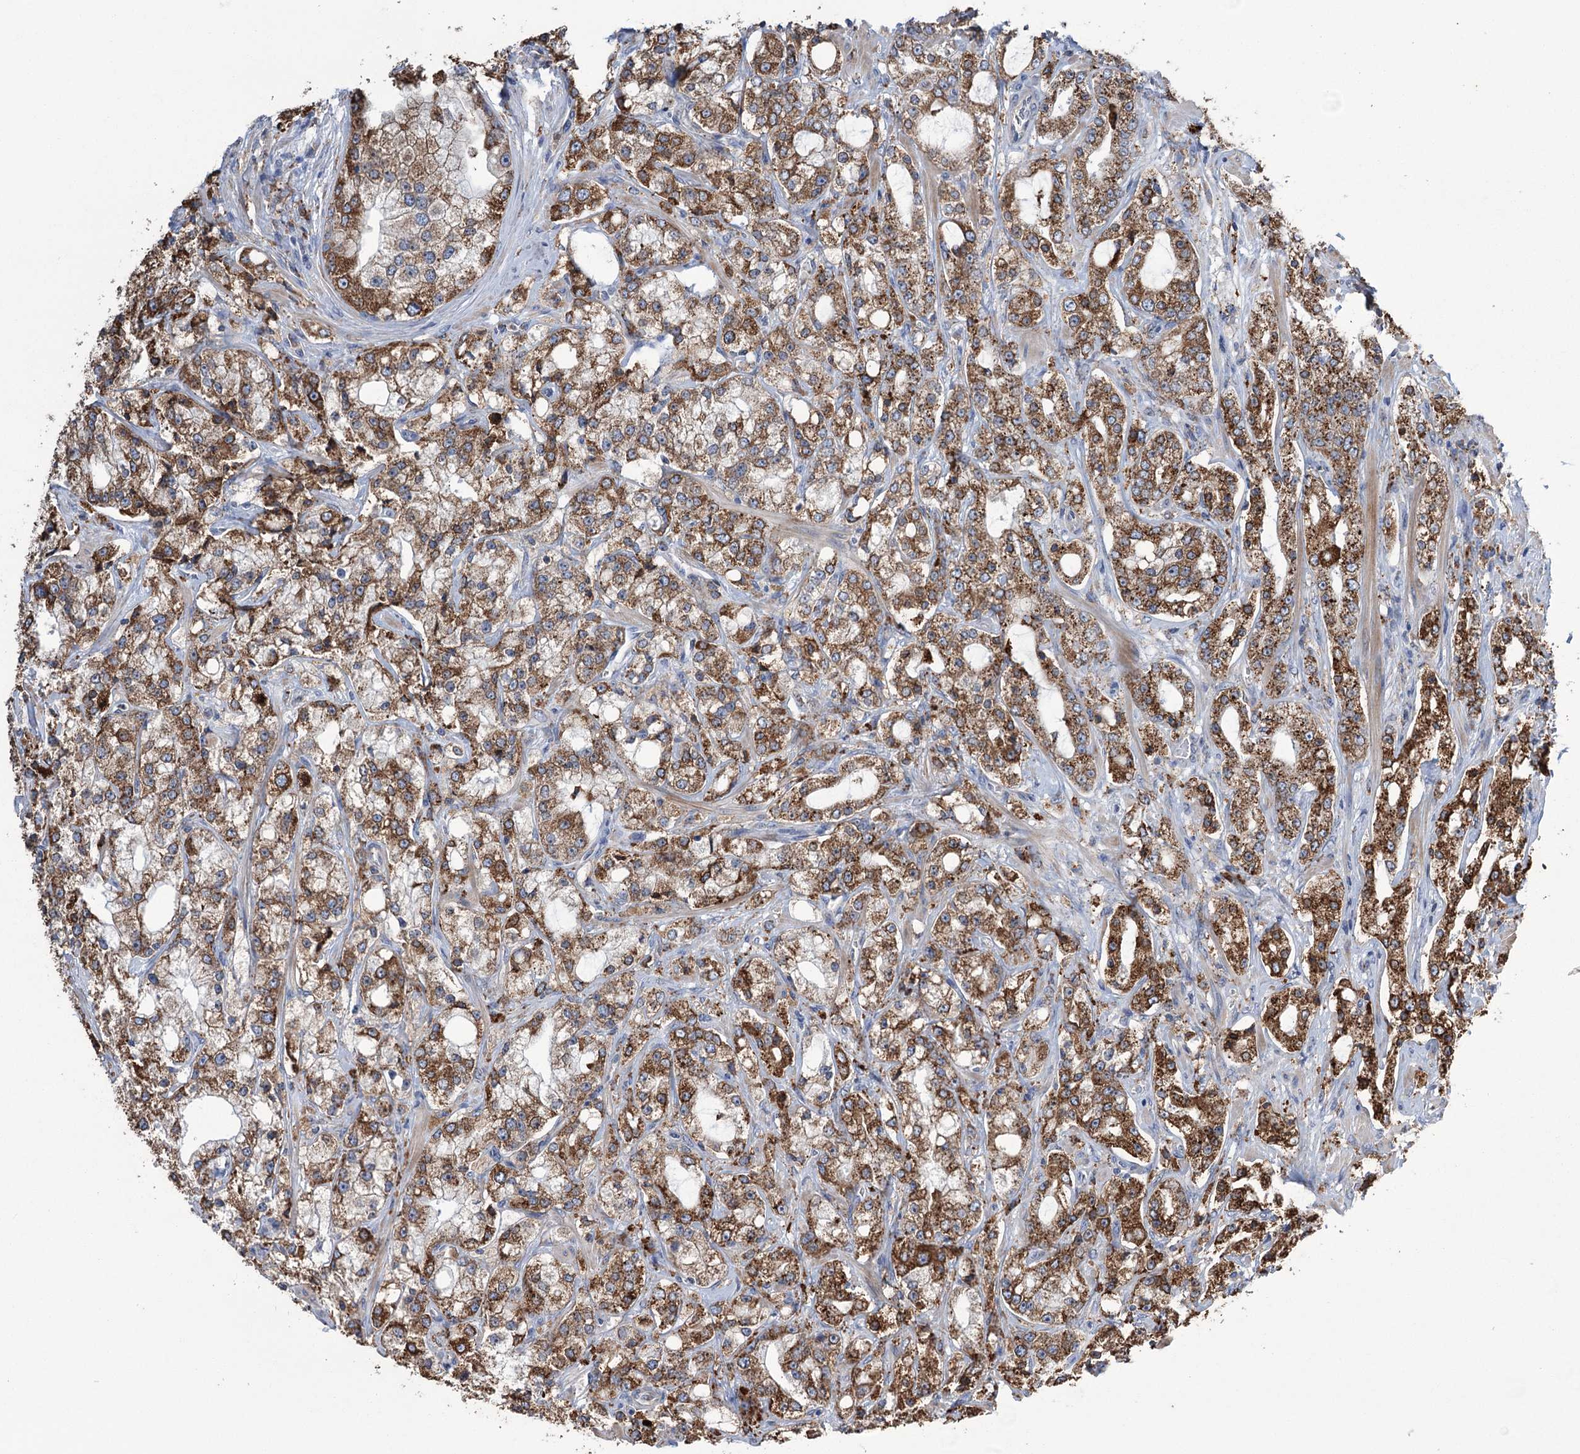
{"staining": {"intensity": "strong", "quantity": ">75%", "location": "cytoplasmic/membranous"}, "tissue": "prostate cancer", "cell_type": "Tumor cells", "image_type": "cancer", "snomed": [{"axis": "morphology", "description": "Adenocarcinoma, High grade"}, {"axis": "topography", "description": "Prostate"}], "caption": "Immunohistochemical staining of human prostate cancer exhibits high levels of strong cytoplasmic/membranous protein positivity in approximately >75% of tumor cells. (Brightfield microscopy of DAB IHC at high magnification).", "gene": "TRIM71", "patient": {"sex": "male", "age": 64}}